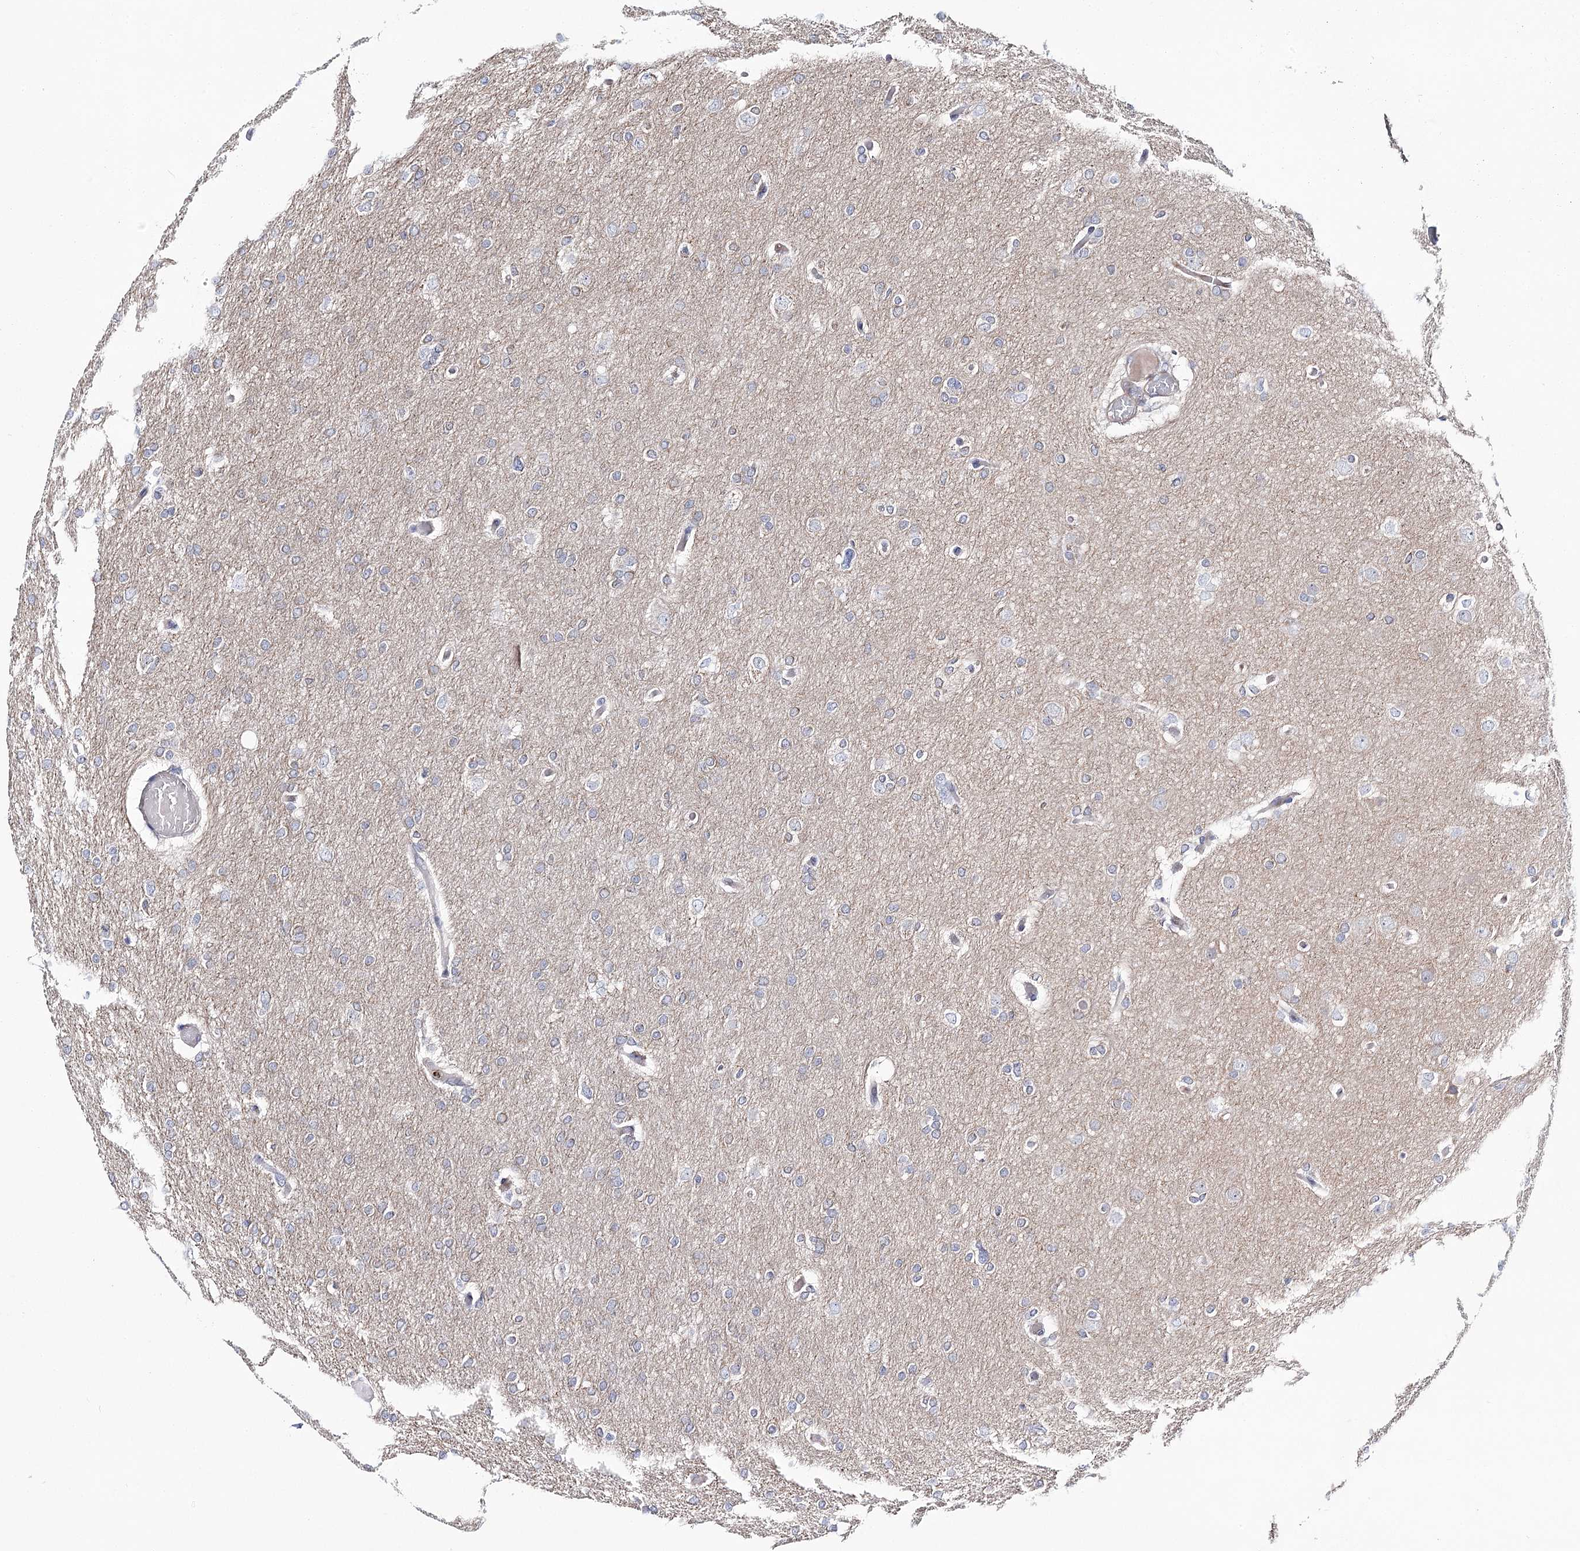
{"staining": {"intensity": "negative", "quantity": "none", "location": "none"}, "tissue": "glioma", "cell_type": "Tumor cells", "image_type": "cancer", "snomed": [{"axis": "morphology", "description": "Glioma, malignant, High grade"}, {"axis": "topography", "description": "Cerebral cortex"}], "caption": "Glioma was stained to show a protein in brown. There is no significant positivity in tumor cells. (DAB (3,3'-diaminobenzidine) immunohistochemistry (IHC) with hematoxylin counter stain).", "gene": "ARHGAP32", "patient": {"sex": "female", "age": 36}}